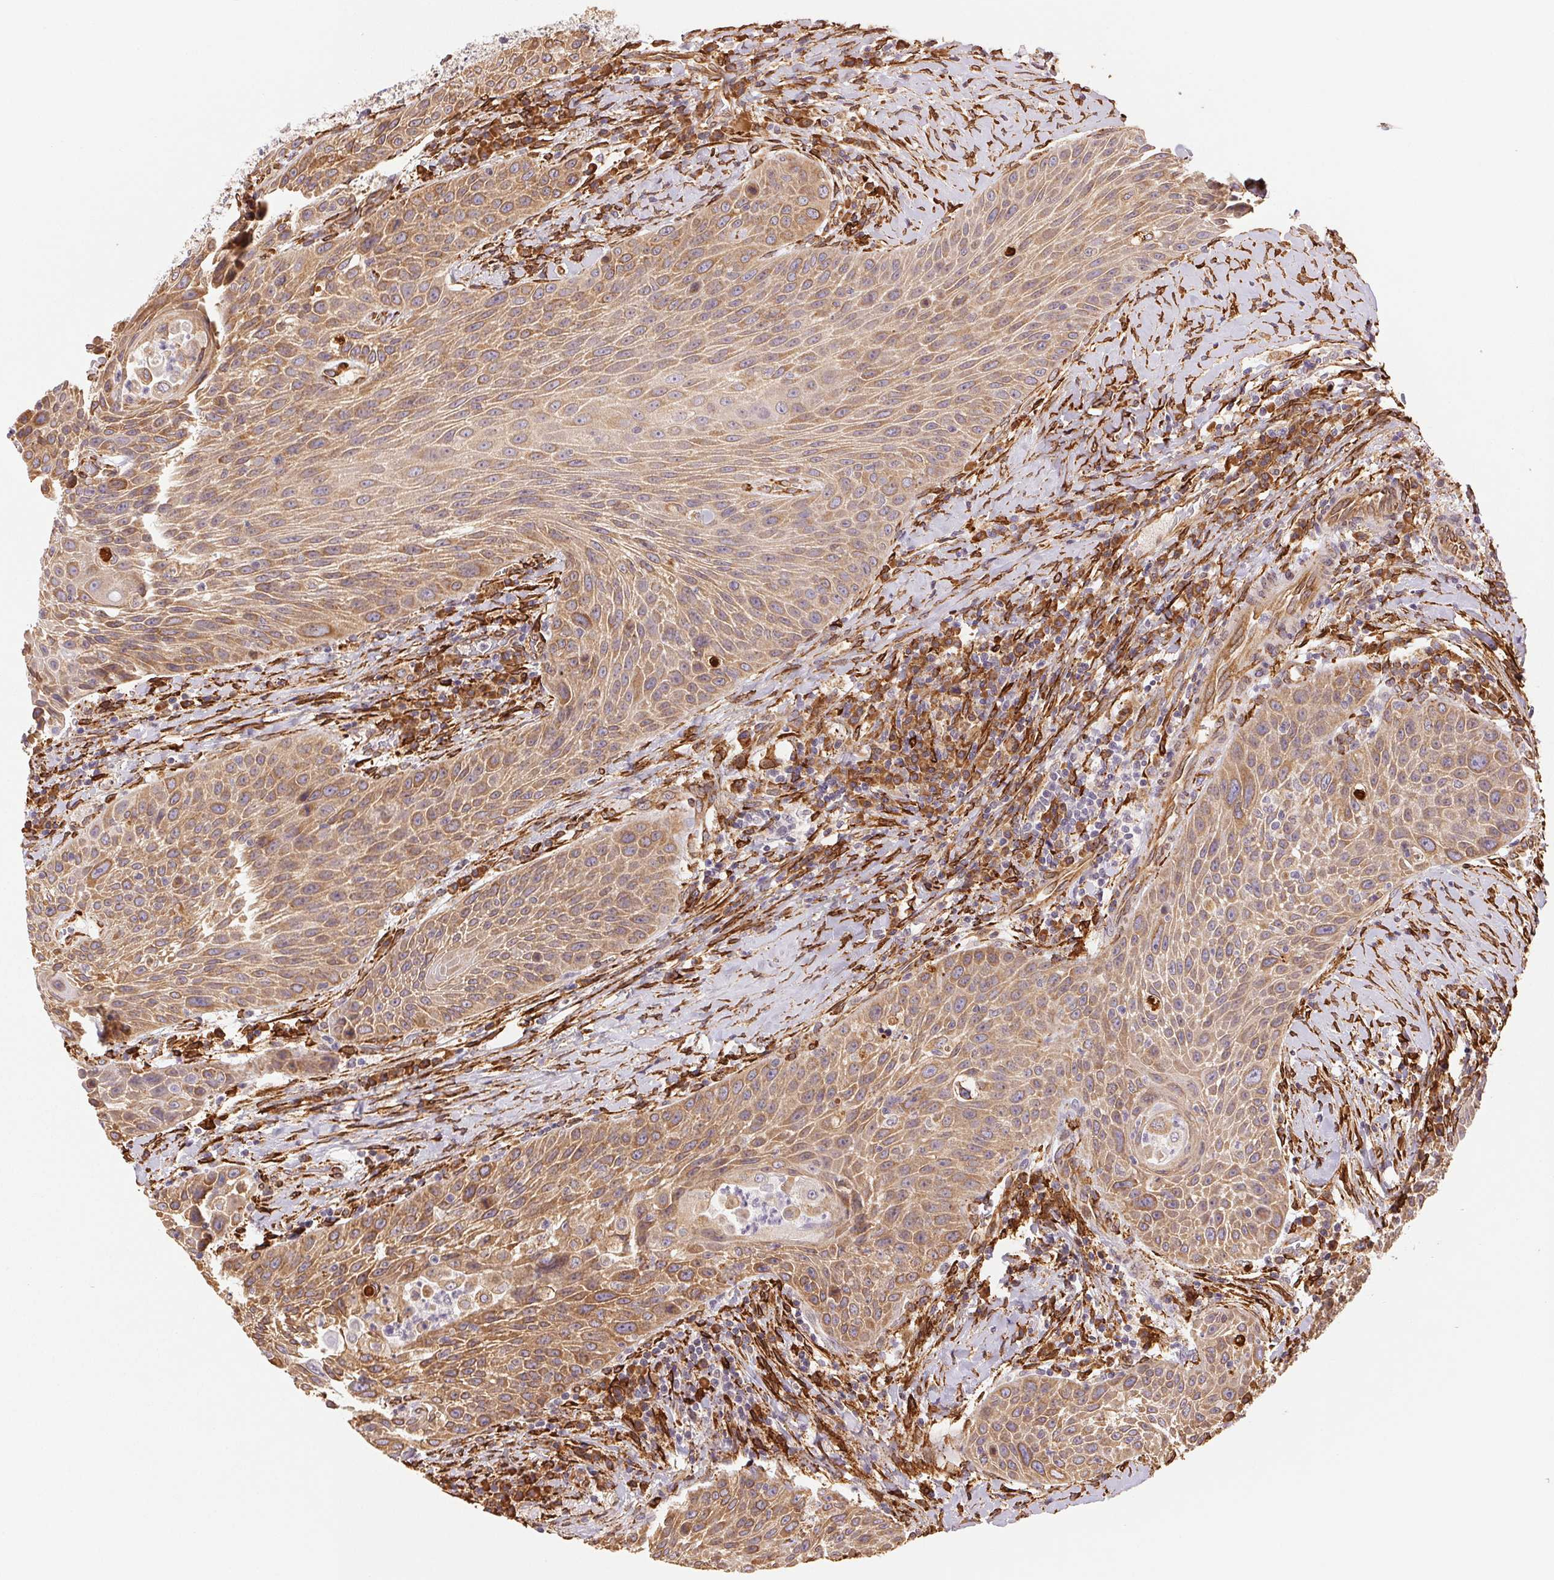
{"staining": {"intensity": "moderate", "quantity": ">75%", "location": "cytoplasmic/membranous"}, "tissue": "head and neck cancer", "cell_type": "Tumor cells", "image_type": "cancer", "snomed": [{"axis": "morphology", "description": "Squamous cell carcinoma, NOS"}, {"axis": "topography", "description": "Head-Neck"}], "caption": "This micrograph displays immunohistochemistry staining of human head and neck cancer, with medium moderate cytoplasmic/membranous positivity in about >75% of tumor cells.", "gene": "RCN3", "patient": {"sex": "male", "age": 69}}